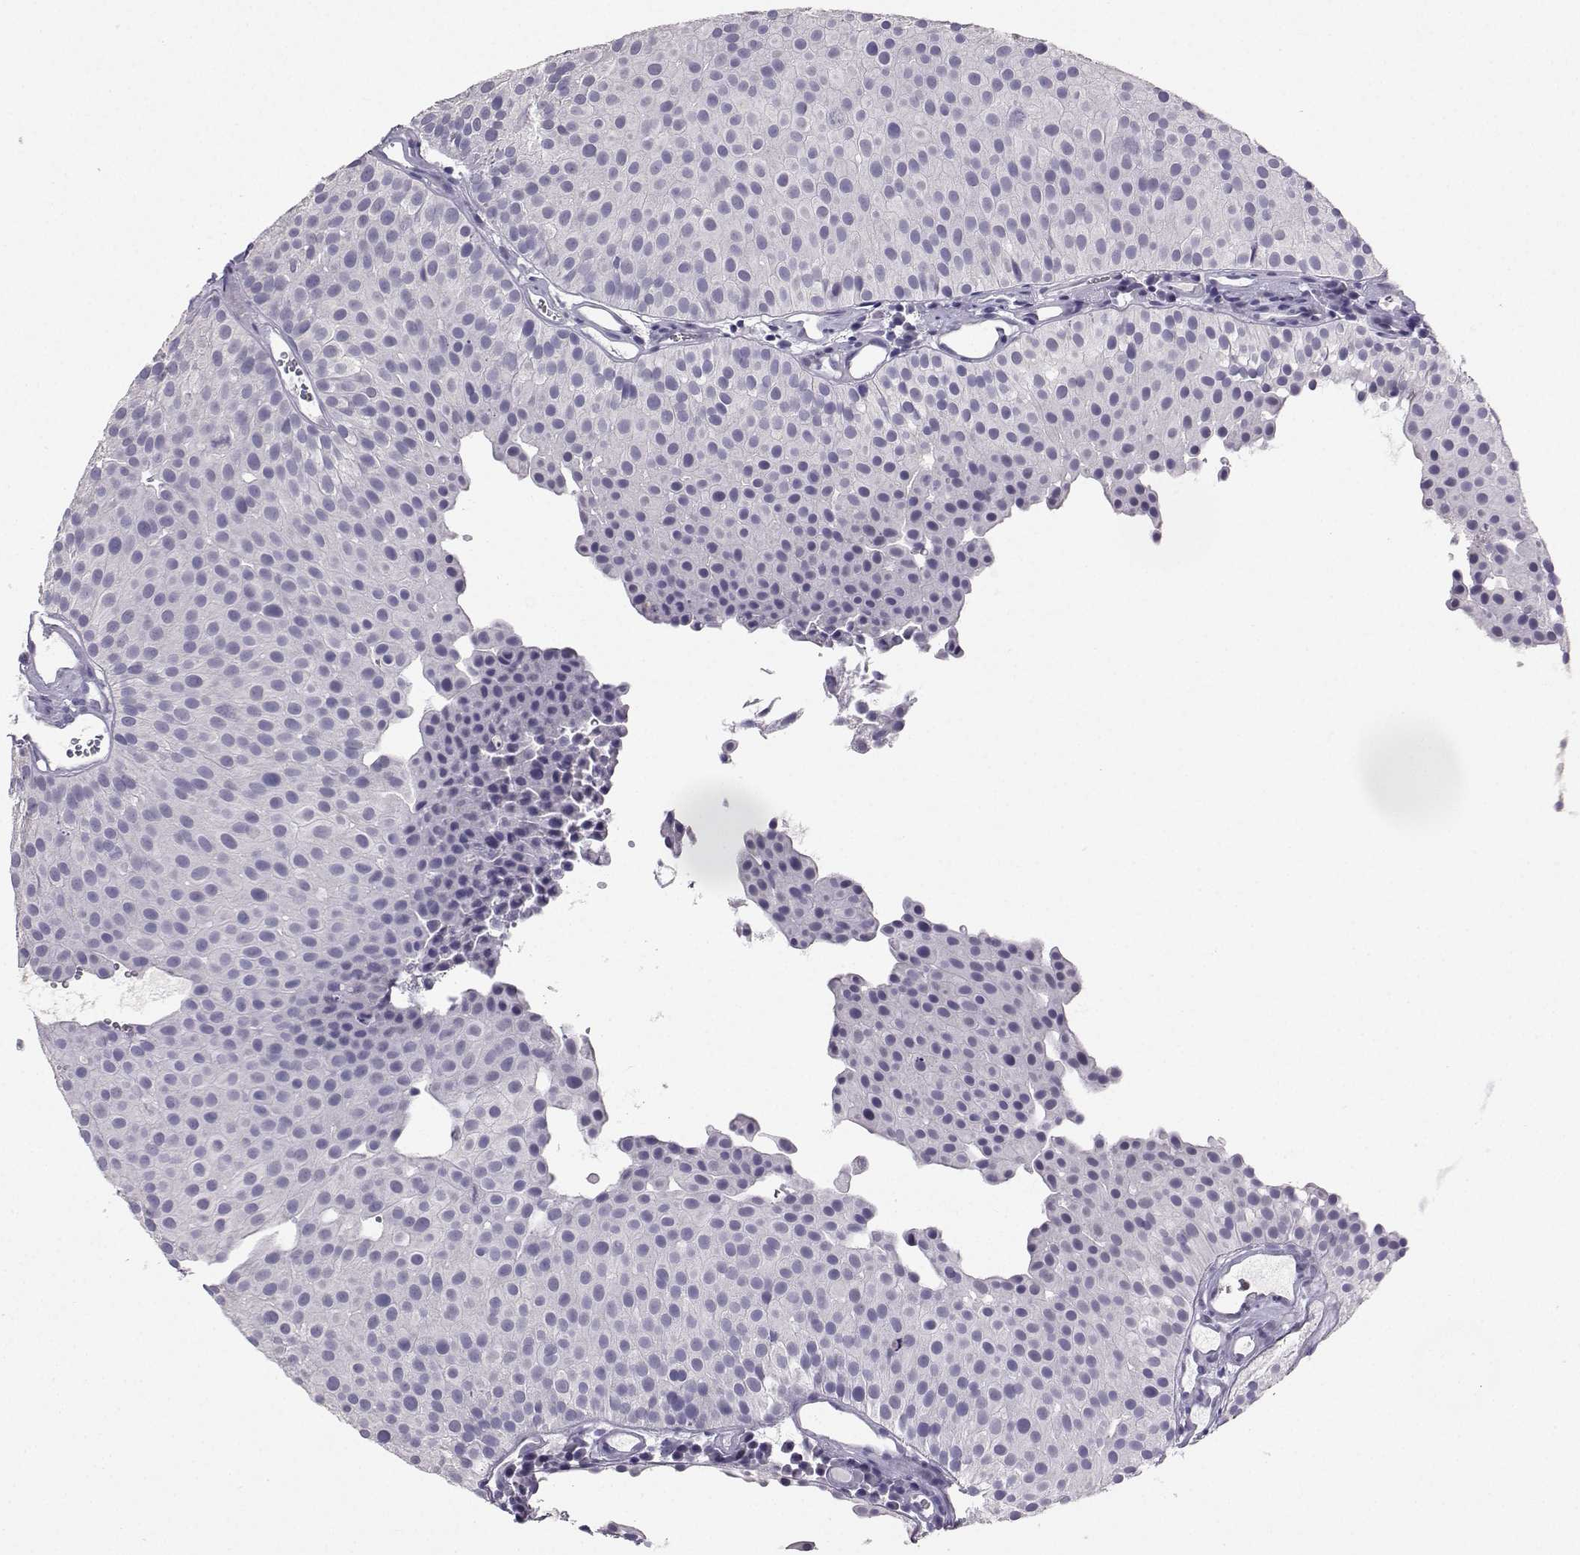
{"staining": {"intensity": "negative", "quantity": "none", "location": "none"}, "tissue": "urothelial cancer", "cell_type": "Tumor cells", "image_type": "cancer", "snomed": [{"axis": "morphology", "description": "Urothelial carcinoma, Low grade"}, {"axis": "topography", "description": "Urinary bladder"}], "caption": "The photomicrograph shows no significant expression in tumor cells of urothelial cancer.", "gene": "TBR1", "patient": {"sex": "female", "age": 87}}